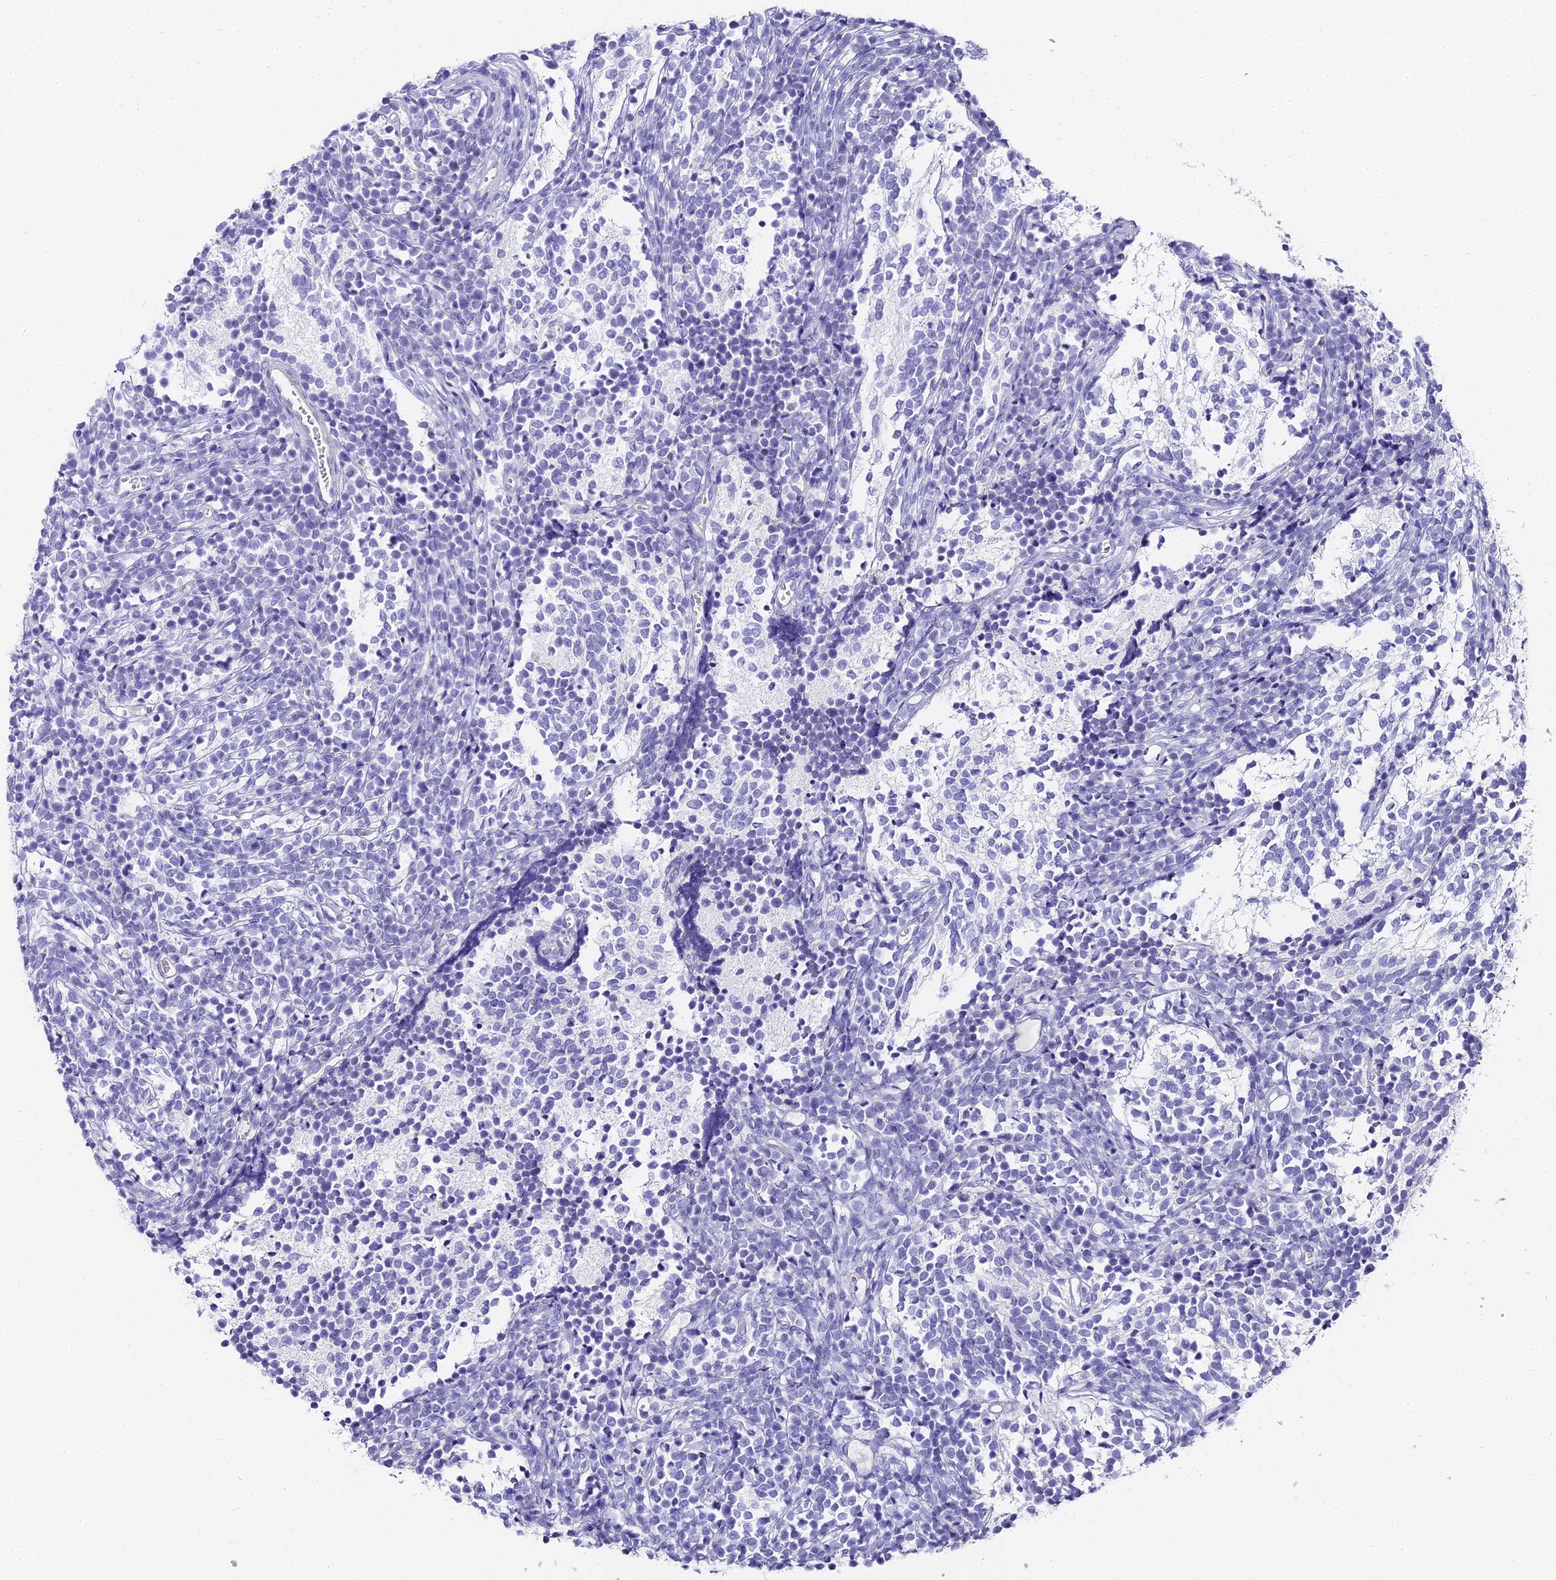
{"staining": {"intensity": "negative", "quantity": "none", "location": "none"}, "tissue": "glioma", "cell_type": "Tumor cells", "image_type": "cancer", "snomed": [{"axis": "morphology", "description": "Glioma, malignant, Low grade"}, {"axis": "topography", "description": "Brain"}], "caption": "Immunohistochemistry of glioma reveals no positivity in tumor cells.", "gene": "ABHD14A-ACY1", "patient": {"sex": "female", "age": 1}}